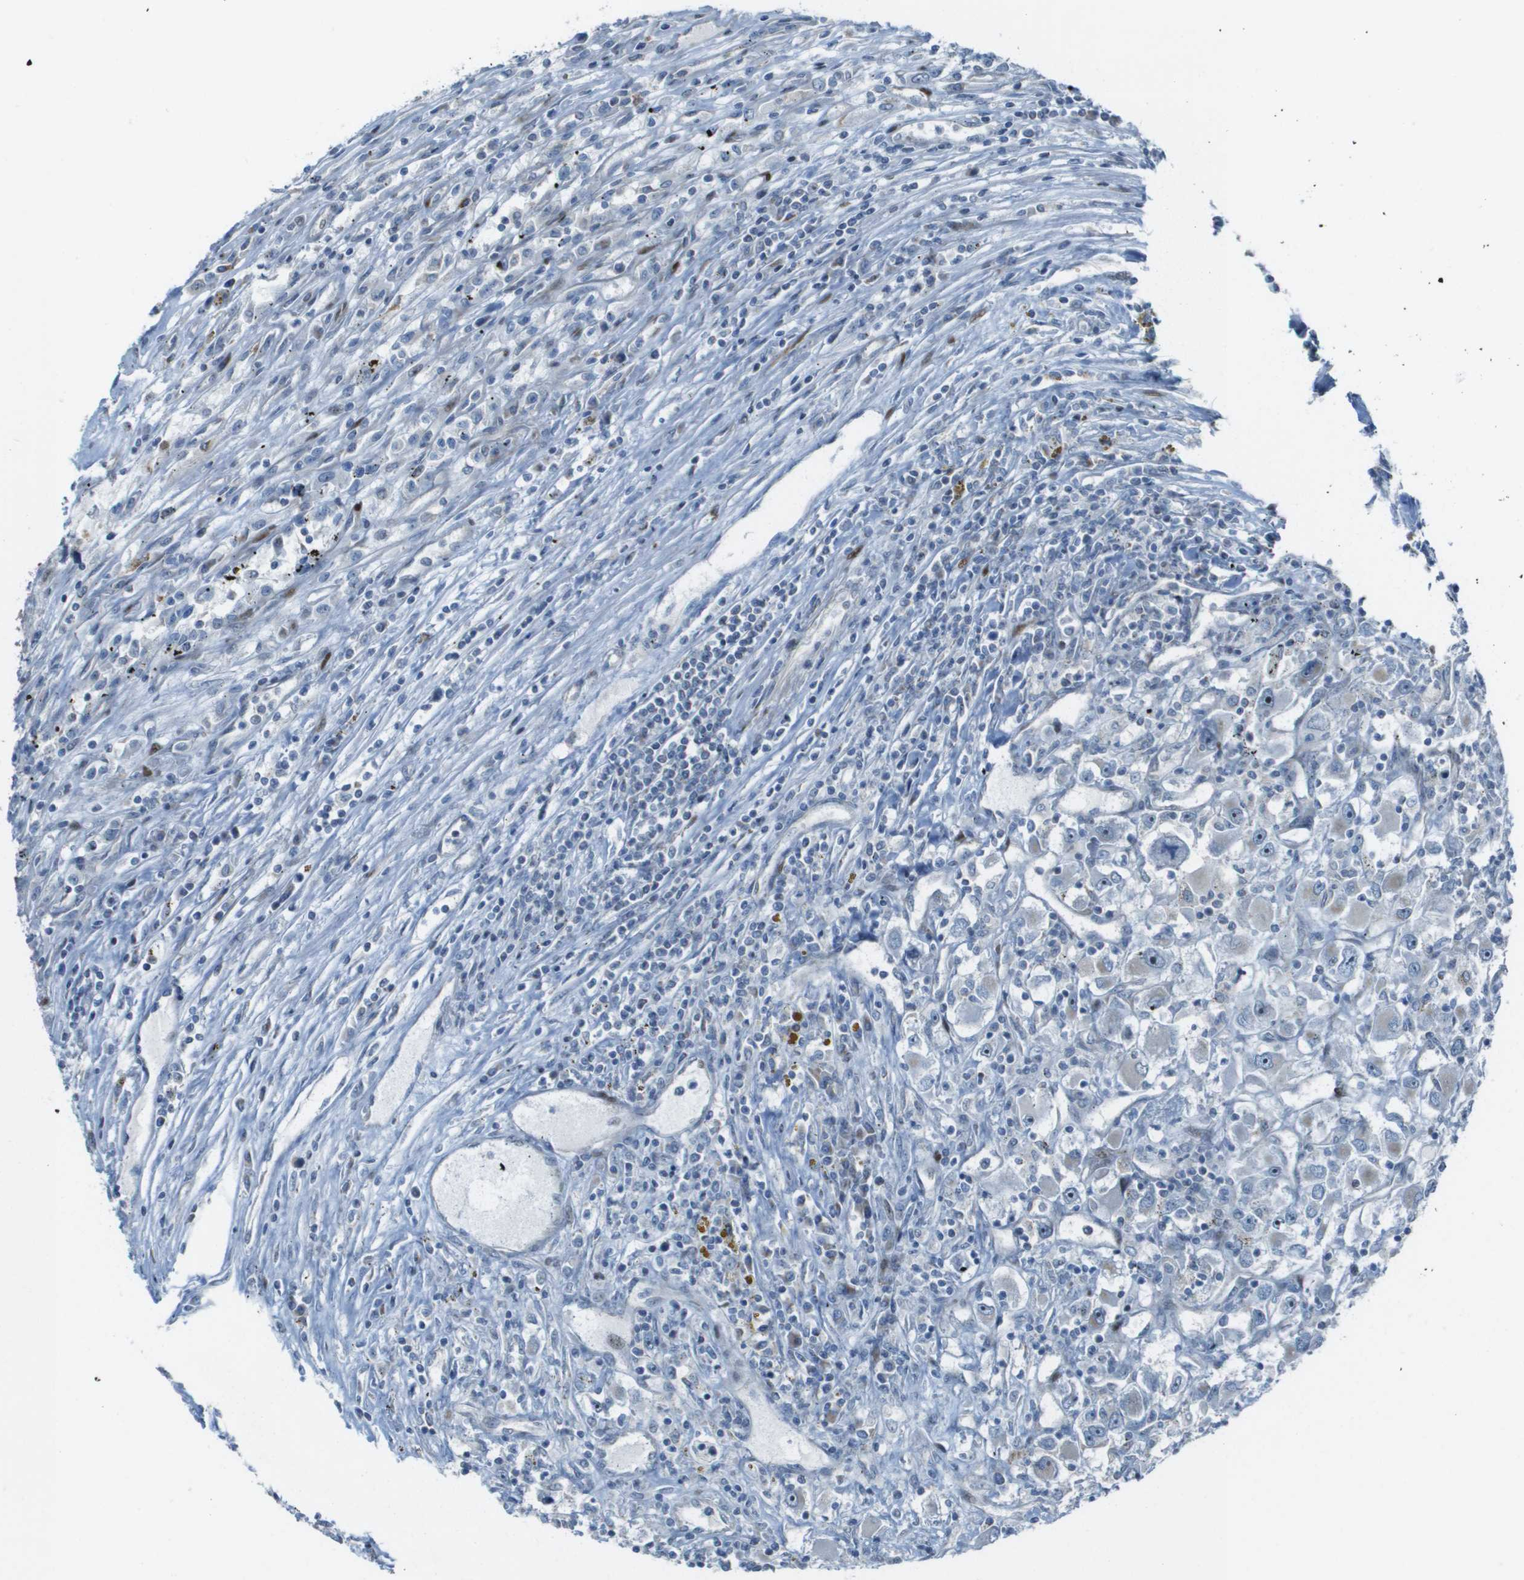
{"staining": {"intensity": "negative", "quantity": "none", "location": "none"}, "tissue": "renal cancer", "cell_type": "Tumor cells", "image_type": "cancer", "snomed": [{"axis": "morphology", "description": "Adenocarcinoma, NOS"}, {"axis": "topography", "description": "Kidney"}], "caption": "This histopathology image is of renal cancer stained with immunohistochemistry to label a protein in brown with the nuclei are counter-stained blue. There is no staining in tumor cells.", "gene": "MGAT3", "patient": {"sex": "female", "age": 52}}